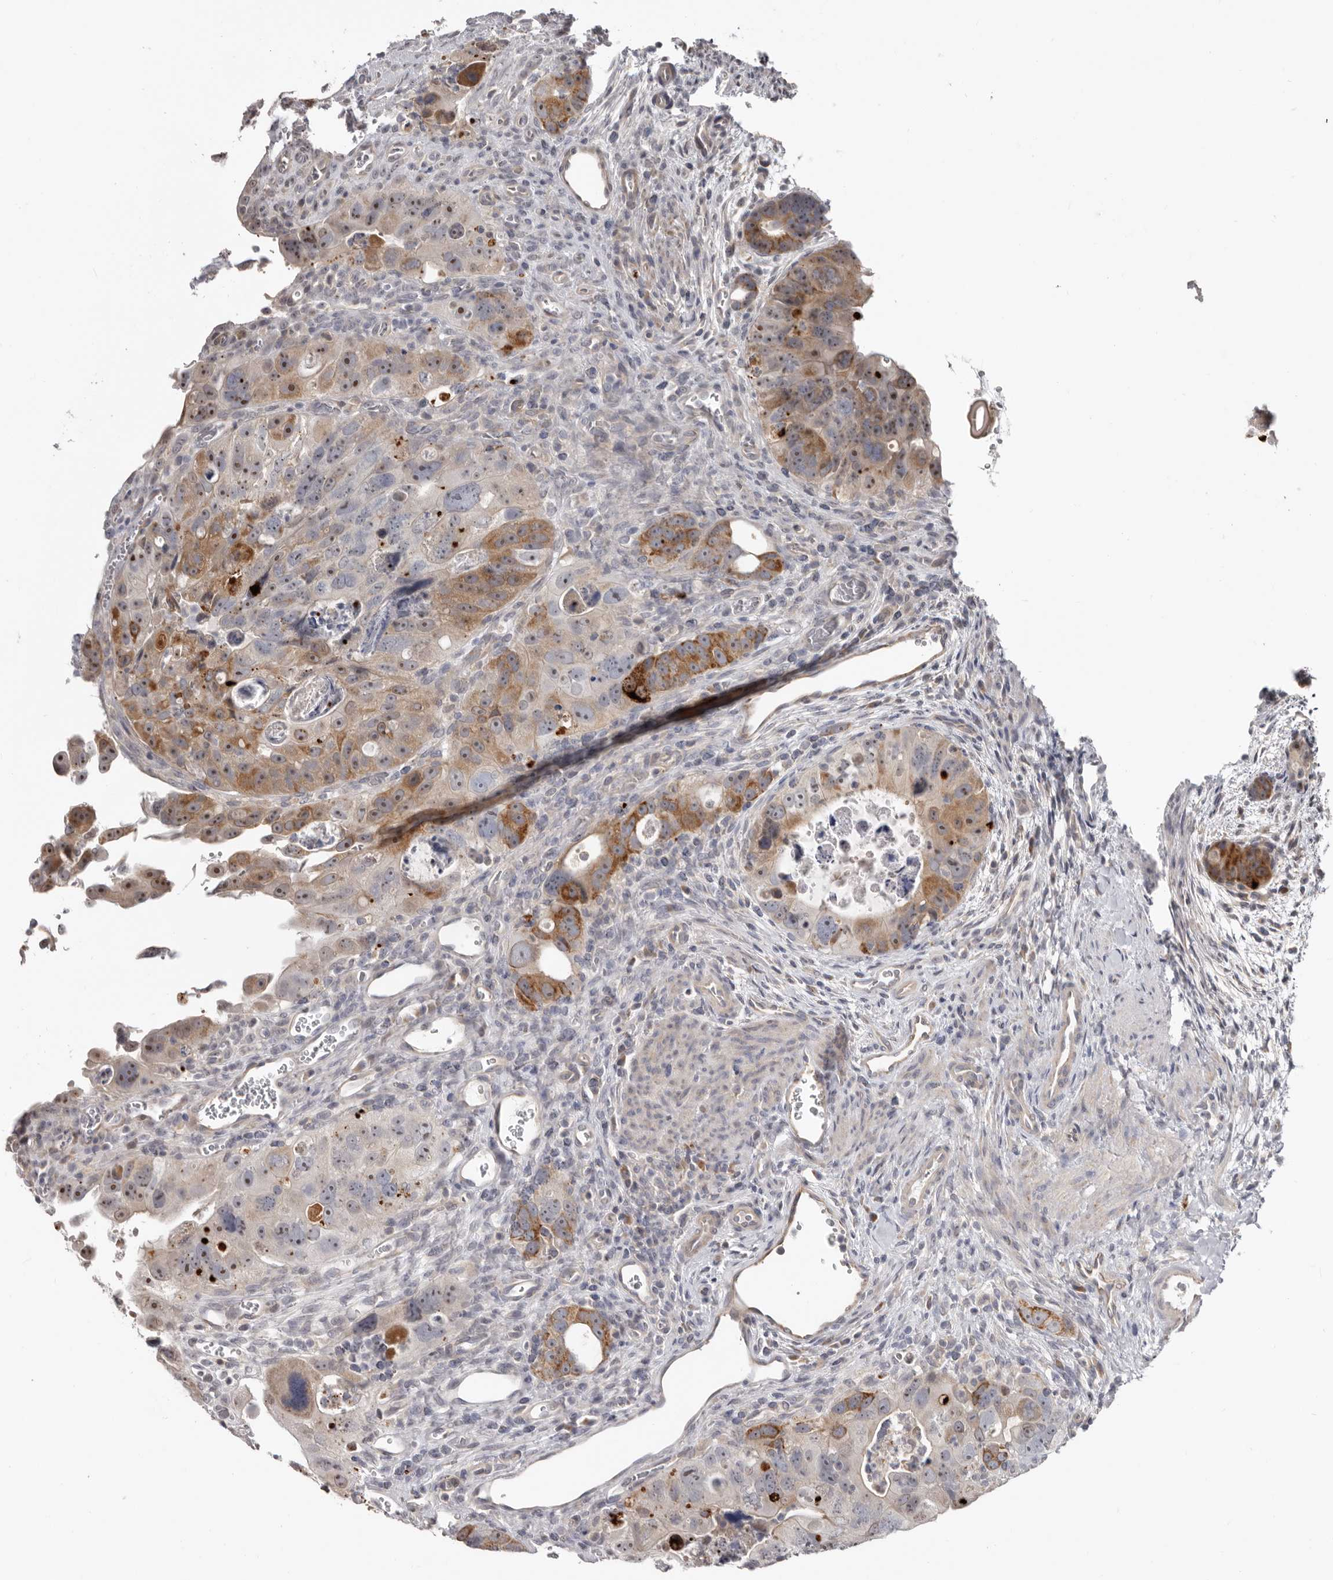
{"staining": {"intensity": "moderate", "quantity": ">75%", "location": "cytoplasmic/membranous,nuclear"}, "tissue": "colorectal cancer", "cell_type": "Tumor cells", "image_type": "cancer", "snomed": [{"axis": "morphology", "description": "Adenocarcinoma, NOS"}, {"axis": "topography", "description": "Rectum"}], "caption": "Protein expression analysis of human colorectal cancer reveals moderate cytoplasmic/membranous and nuclear expression in about >75% of tumor cells. Using DAB (brown) and hematoxylin (blue) stains, captured at high magnification using brightfield microscopy.", "gene": "BAD", "patient": {"sex": "male", "age": 59}}